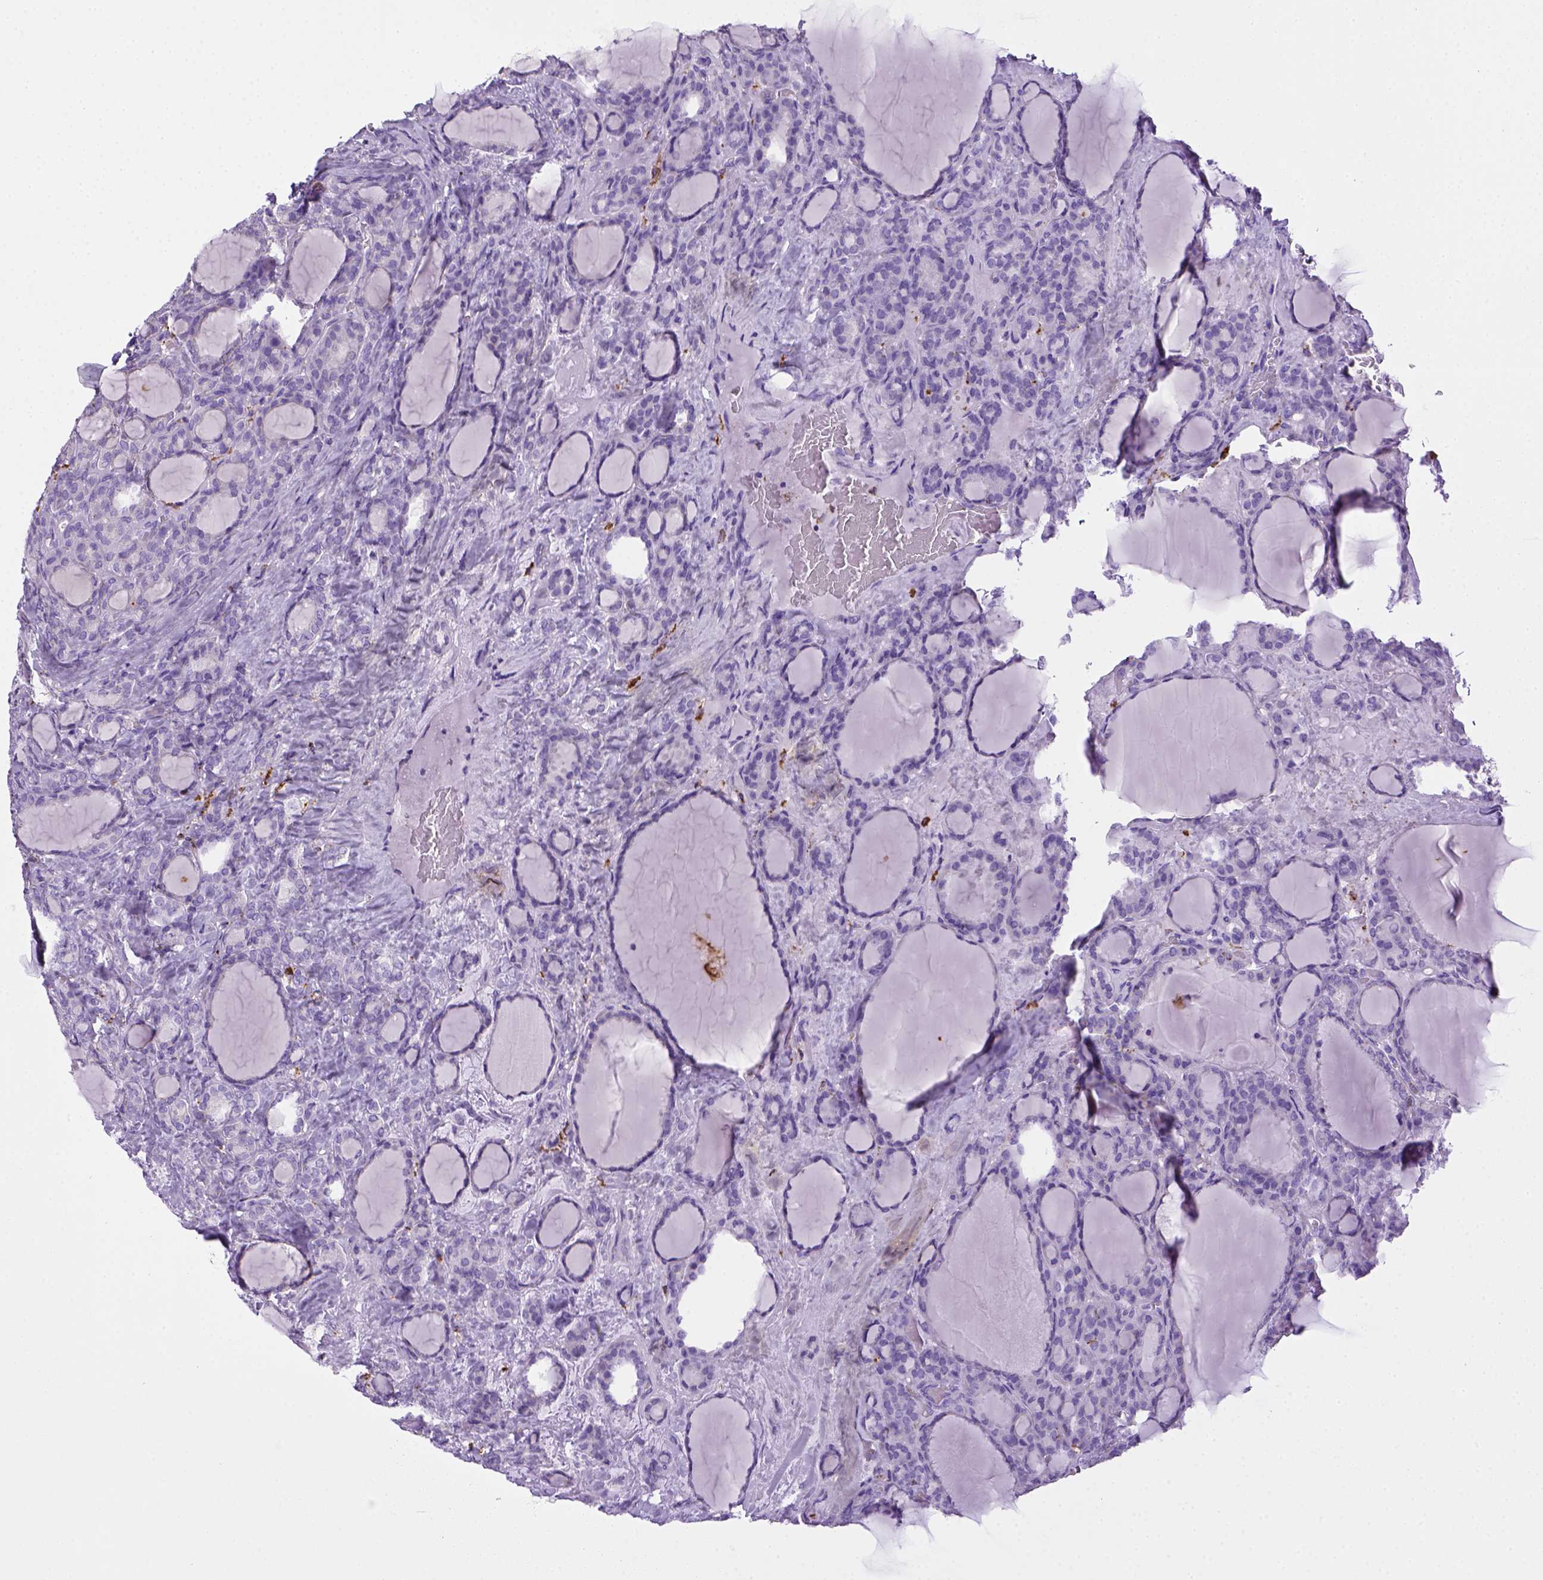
{"staining": {"intensity": "negative", "quantity": "none", "location": "none"}, "tissue": "thyroid cancer", "cell_type": "Tumor cells", "image_type": "cancer", "snomed": [{"axis": "morphology", "description": "Normal tissue, NOS"}, {"axis": "morphology", "description": "Follicular adenoma carcinoma, NOS"}, {"axis": "topography", "description": "Thyroid gland"}], "caption": "Immunohistochemistry (IHC) histopathology image of neoplastic tissue: human thyroid follicular adenoma carcinoma stained with DAB (3,3'-diaminobenzidine) shows no significant protein staining in tumor cells.", "gene": "CD68", "patient": {"sex": "female", "age": 31}}